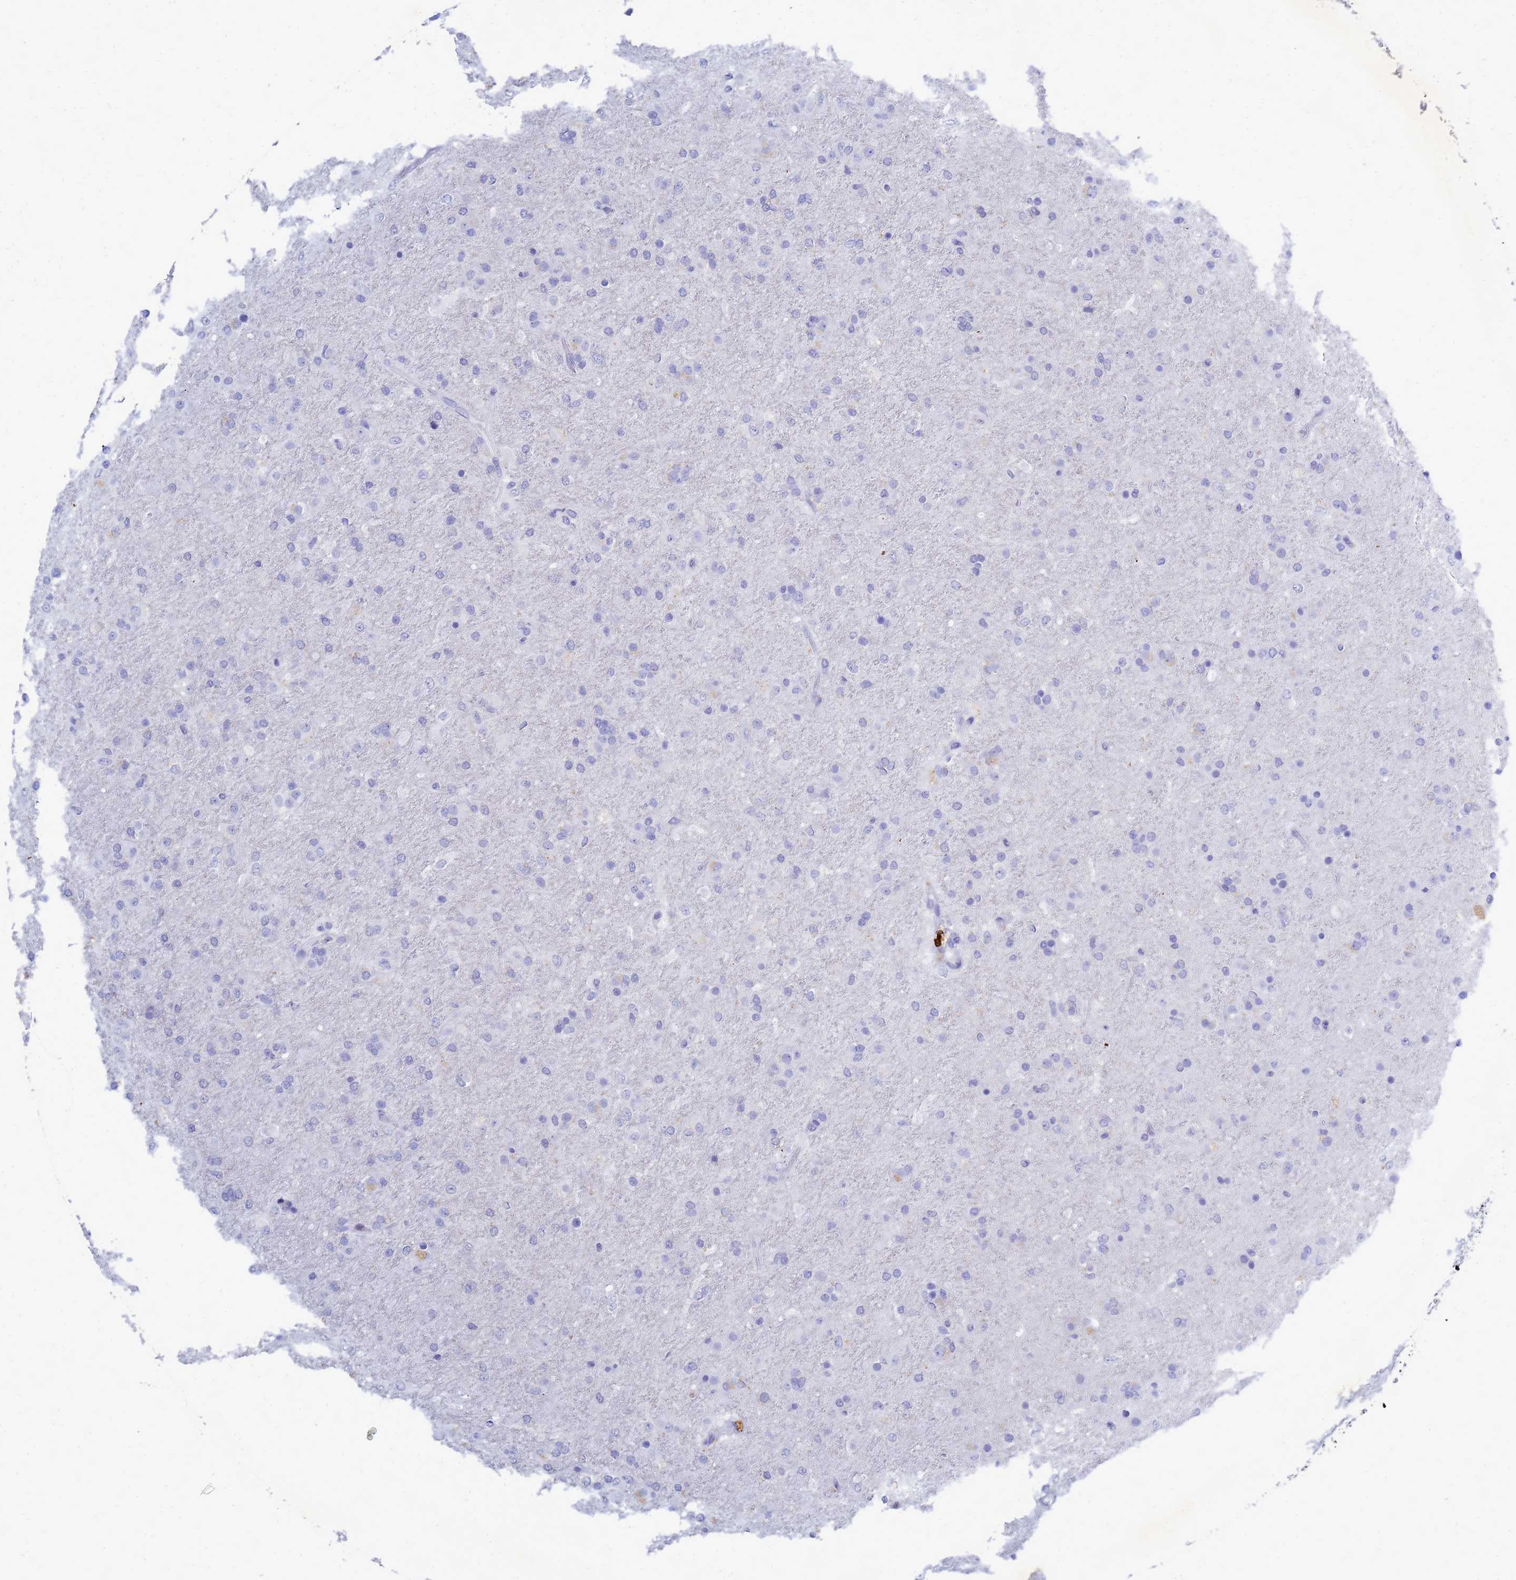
{"staining": {"intensity": "negative", "quantity": "none", "location": "none"}, "tissue": "glioma", "cell_type": "Tumor cells", "image_type": "cancer", "snomed": [{"axis": "morphology", "description": "Glioma, malignant, Low grade"}, {"axis": "topography", "description": "Brain"}], "caption": "The photomicrograph exhibits no significant expression in tumor cells of glioma.", "gene": "B3GNT8", "patient": {"sex": "male", "age": 65}}